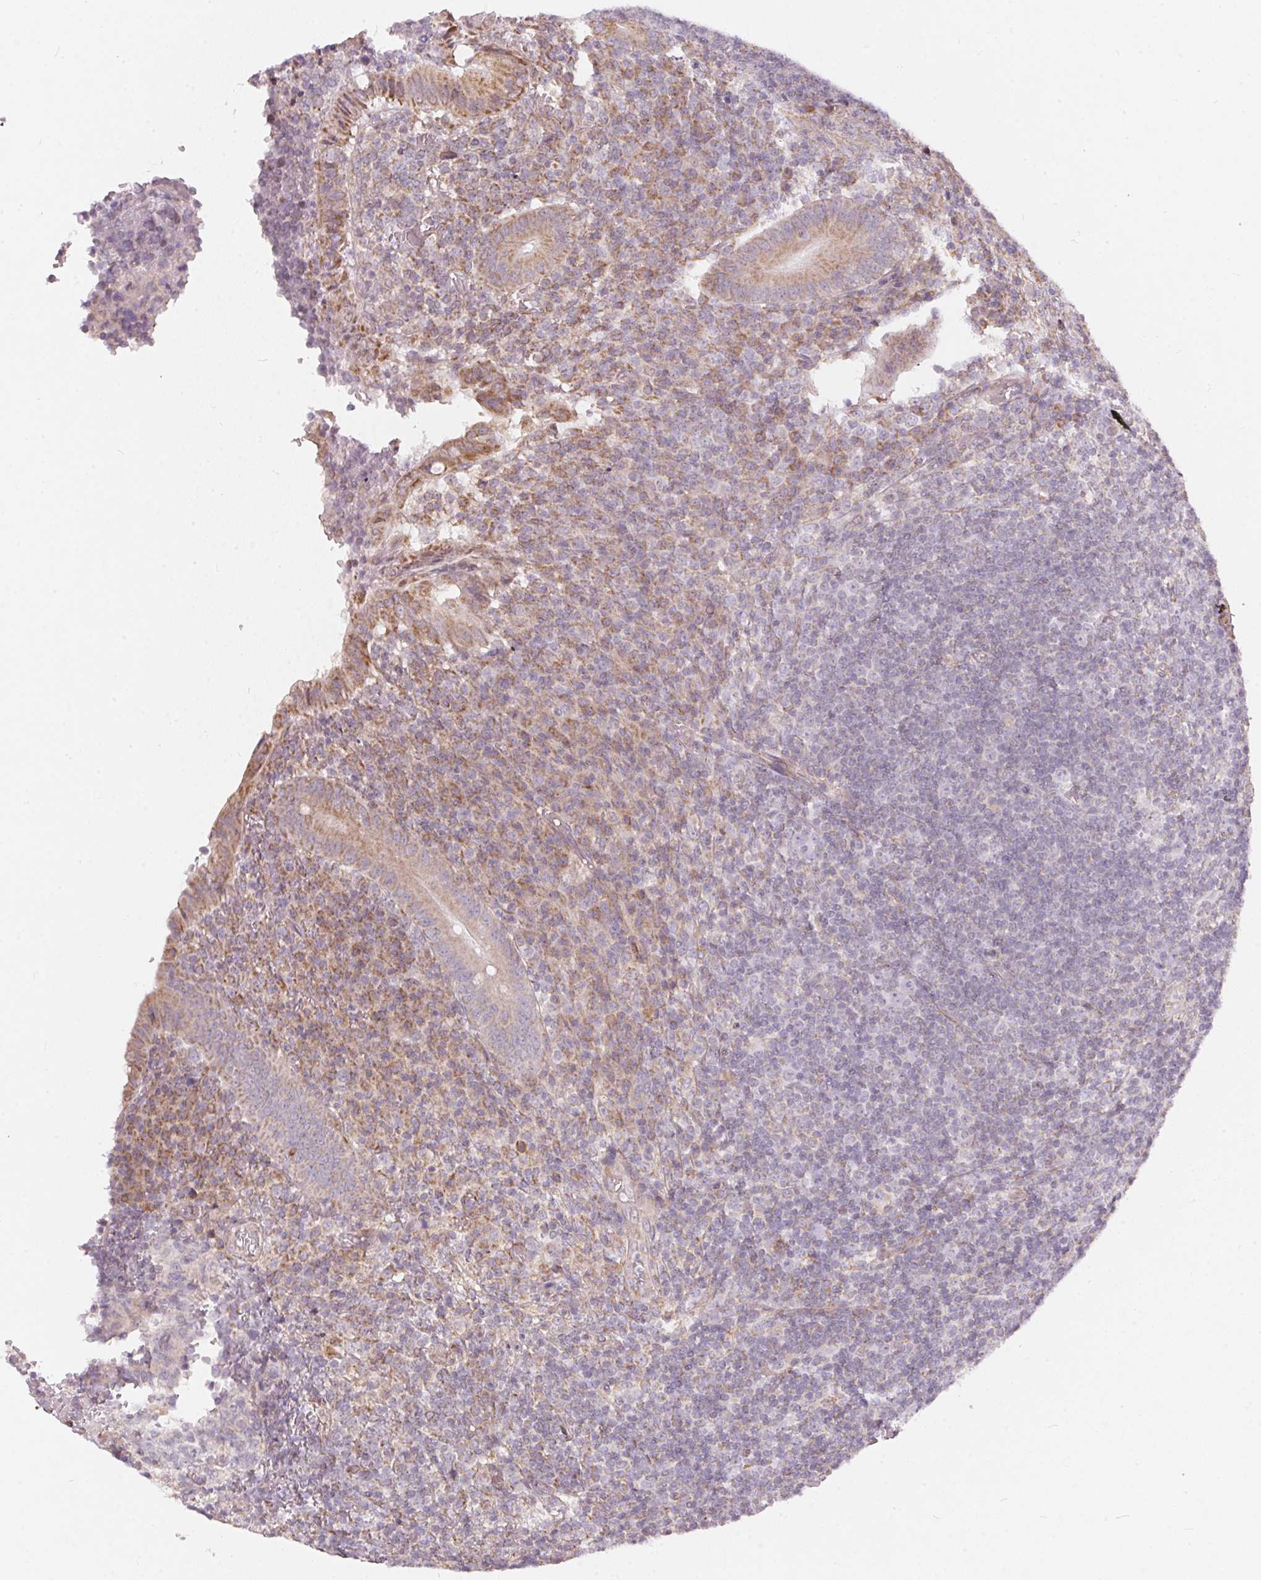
{"staining": {"intensity": "weak", "quantity": ">75%", "location": "cytoplasmic/membranous"}, "tissue": "appendix", "cell_type": "Glandular cells", "image_type": "normal", "snomed": [{"axis": "morphology", "description": "Normal tissue, NOS"}, {"axis": "topography", "description": "Appendix"}], "caption": "Weak cytoplasmic/membranous protein positivity is seen in about >75% of glandular cells in appendix. The staining was performed using DAB (3,3'-diaminobenzidine), with brown indicating positive protein expression. Nuclei are stained blue with hematoxylin.", "gene": "VWA5B2", "patient": {"sex": "male", "age": 18}}